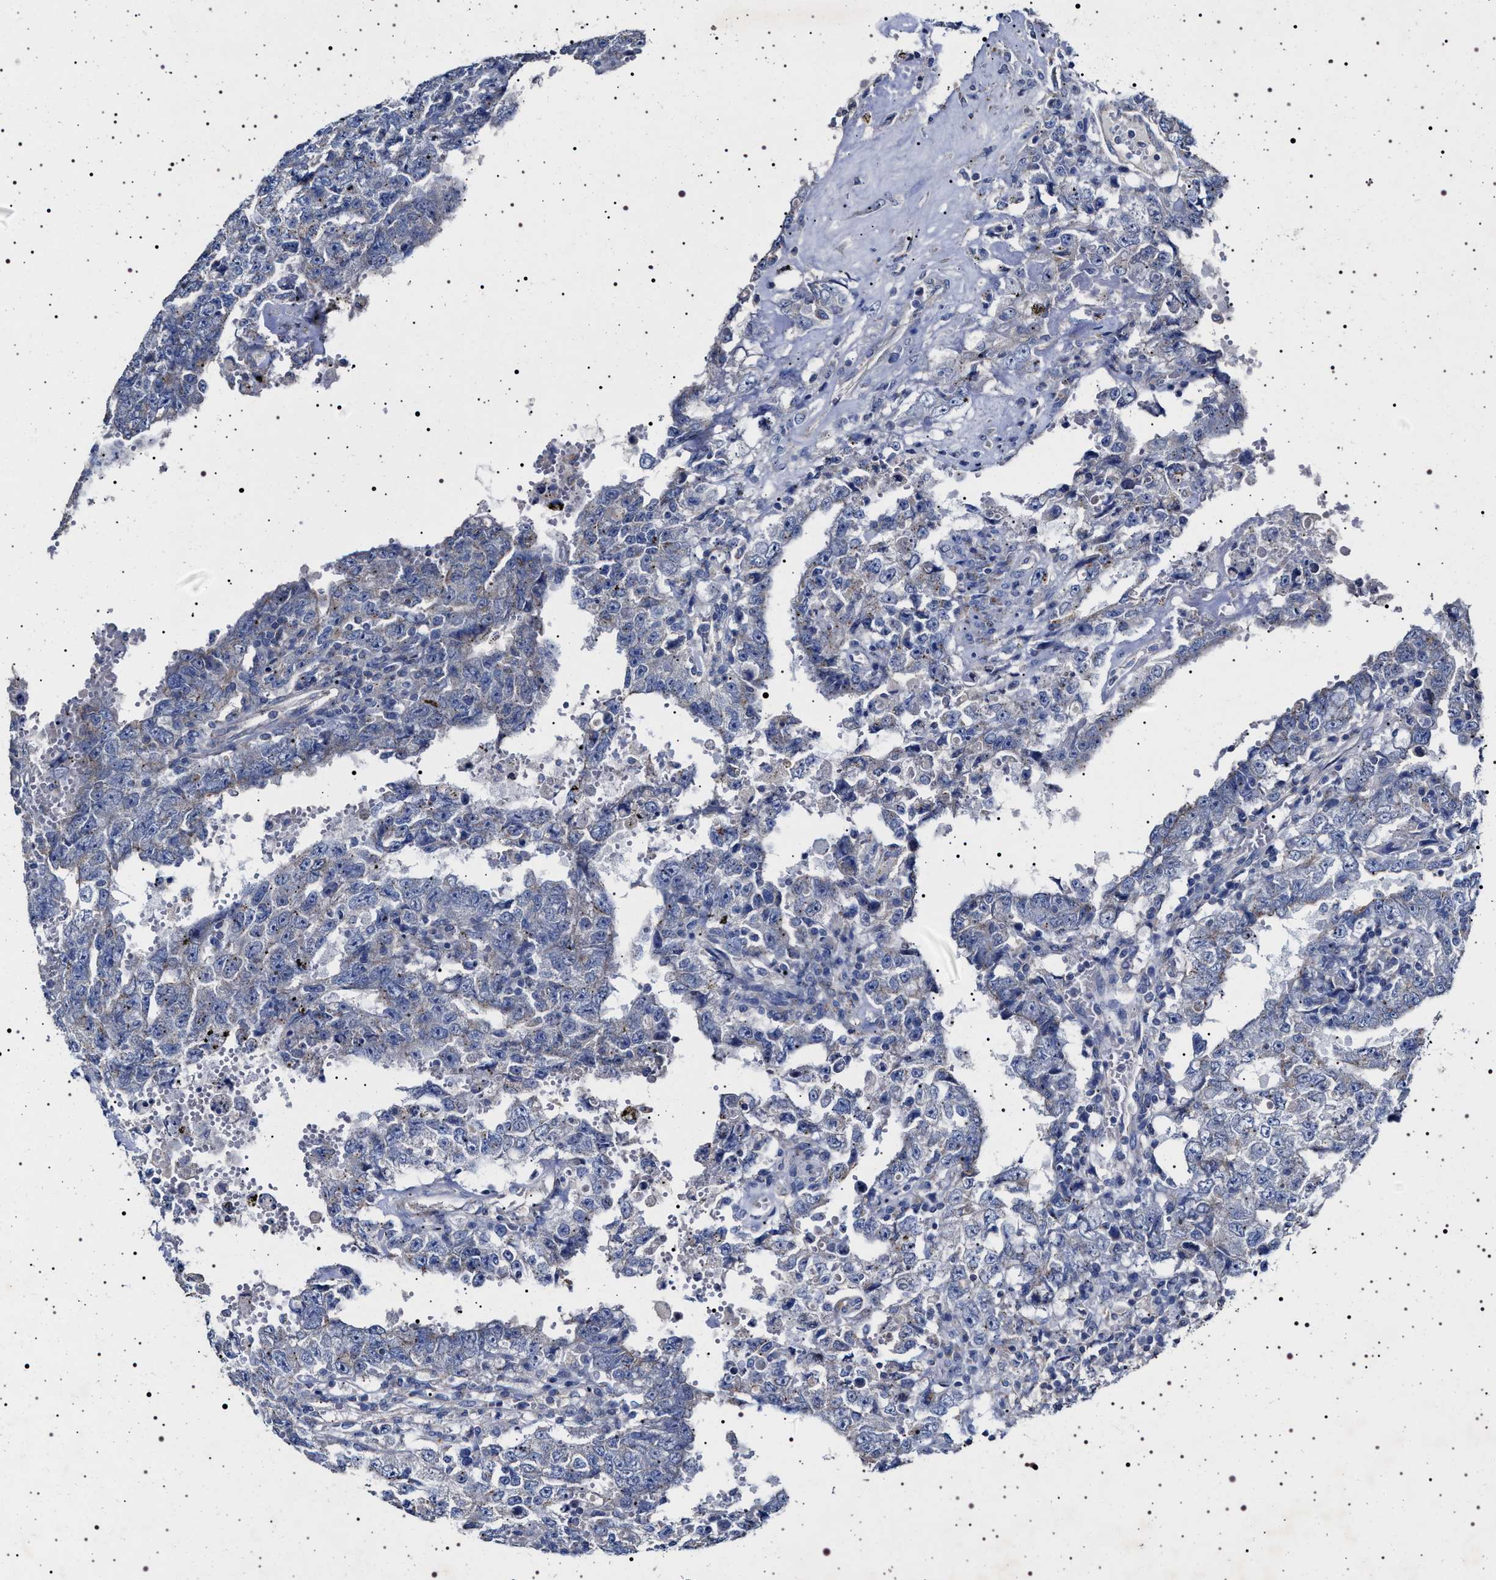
{"staining": {"intensity": "negative", "quantity": "none", "location": "none"}, "tissue": "testis cancer", "cell_type": "Tumor cells", "image_type": "cancer", "snomed": [{"axis": "morphology", "description": "Carcinoma, Embryonal, NOS"}, {"axis": "topography", "description": "Testis"}], "caption": "Human testis embryonal carcinoma stained for a protein using immunohistochemistry (IHC) shows no expression in tumor cells.", "gene": "NAALADL2", "patient": {"sex": "male", "age": 26}}